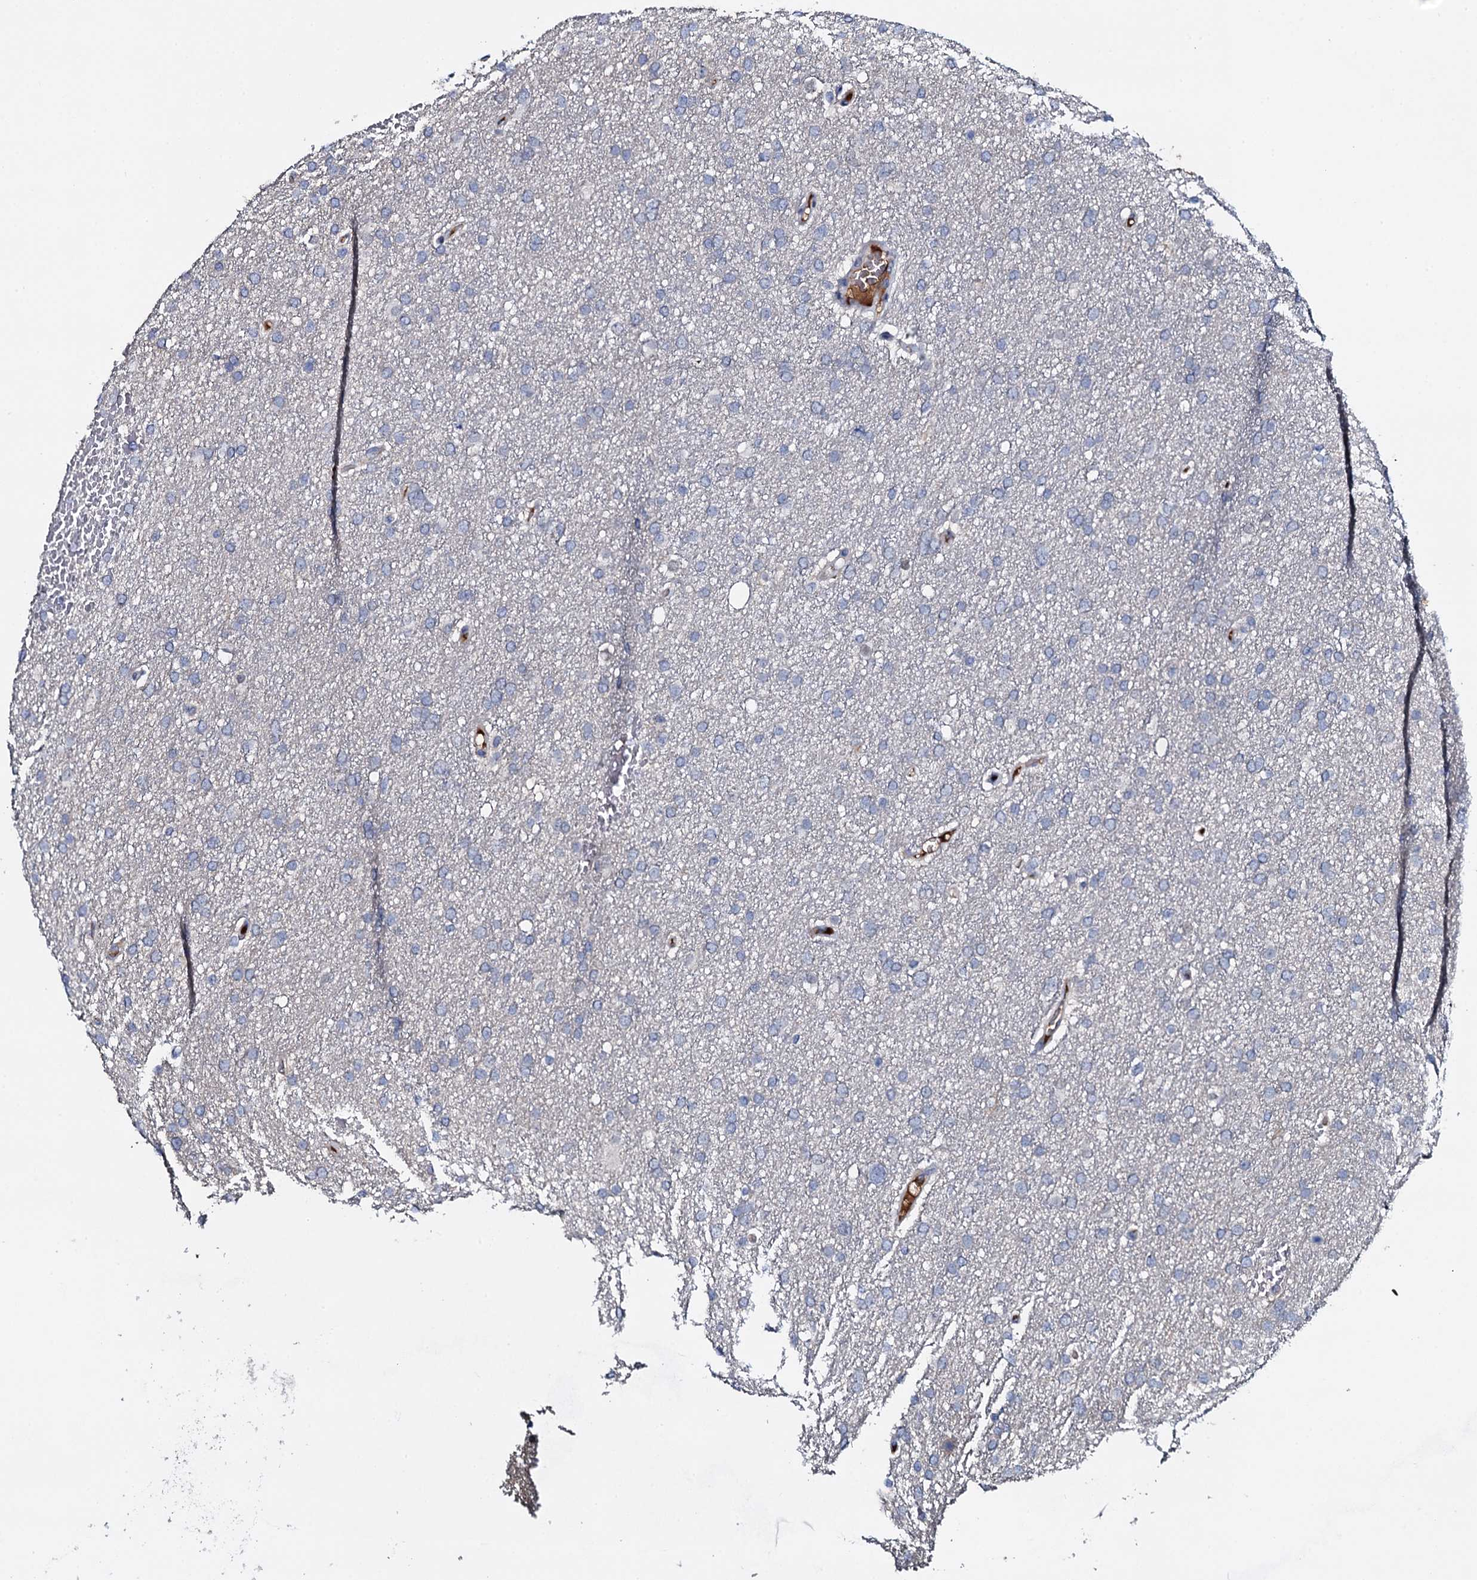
{"staining": {"intensity": "negative", "quantity": "none", "location": "none"}, "tissue": "glioma", "cell_type": "Tumor cells", "image_type": "cancer", "snomed": [{"axis": "morphology", "description": "Glioma, malignant, High grade"}, {"axis": "topography", "description": "Cerebral cortex"}], "caption": "This is an immunohistochemistry image of human glioma. There is no positivity in tumor cells.", "gene": "LYG2", "patient": {"sex": "female", "age": 36}}